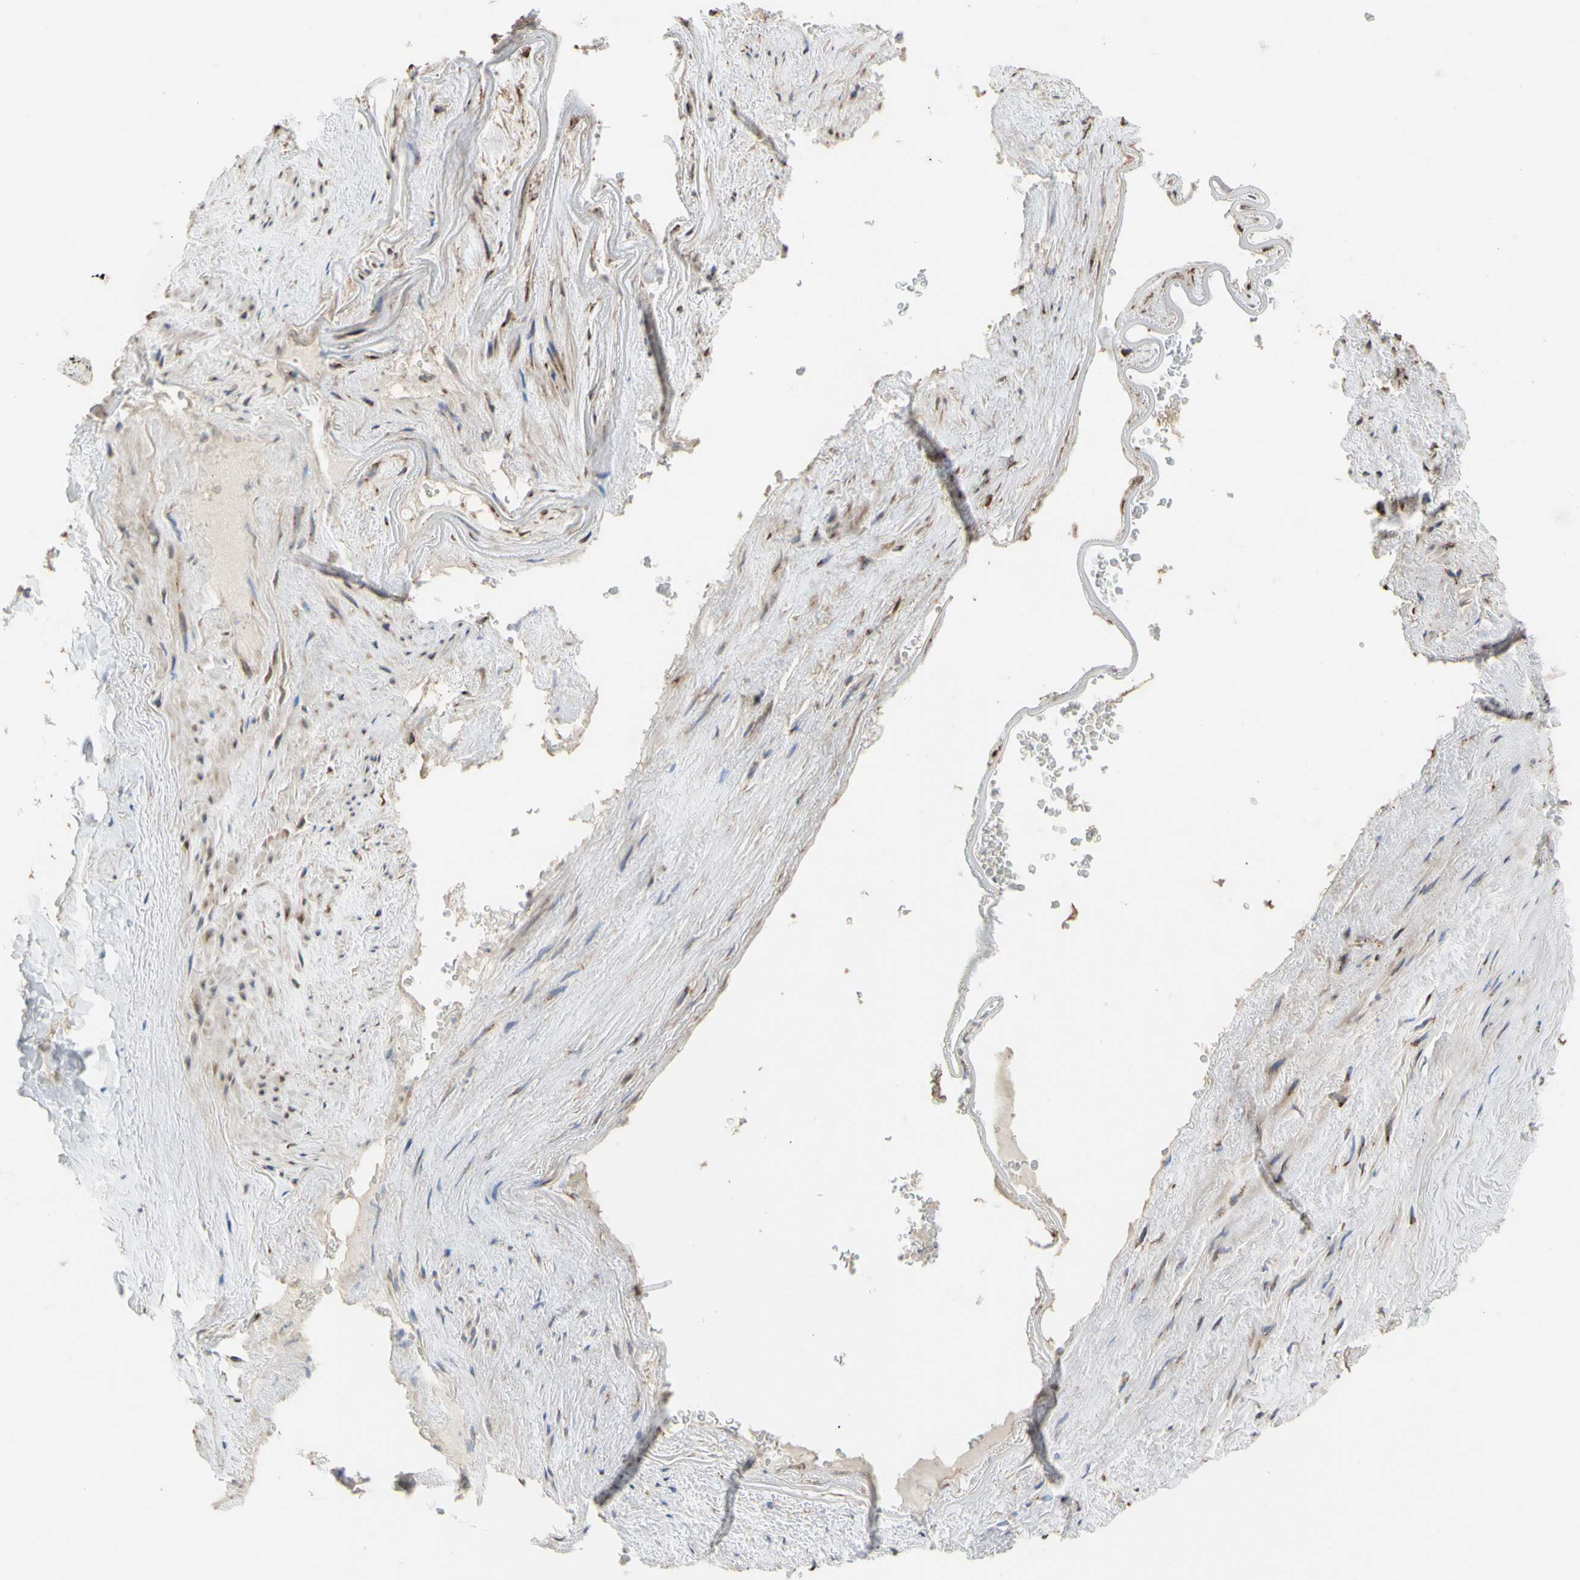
{"staining": {"intensity": "moderate", "quantity": ">75%", "location": "cytoplasmic/membranous"}, "tissue": "adipose tissue", "cell_type": "Adipocytes", "image_type": "normal", "snomed": [{"axis": "morphology", "description": "Normal tissue, NOS"}, {"axis": "topography", "description": "Peripheral nerve tissue"}], "caption": "Benign adipose tissue exhibits moderate cytoplasmic/membranous expression in about >75% of adipocytes, visualized by immunohistochemistry.", "gene": "NECTIN3", "patient": {"sex": "male", "age": 70}}